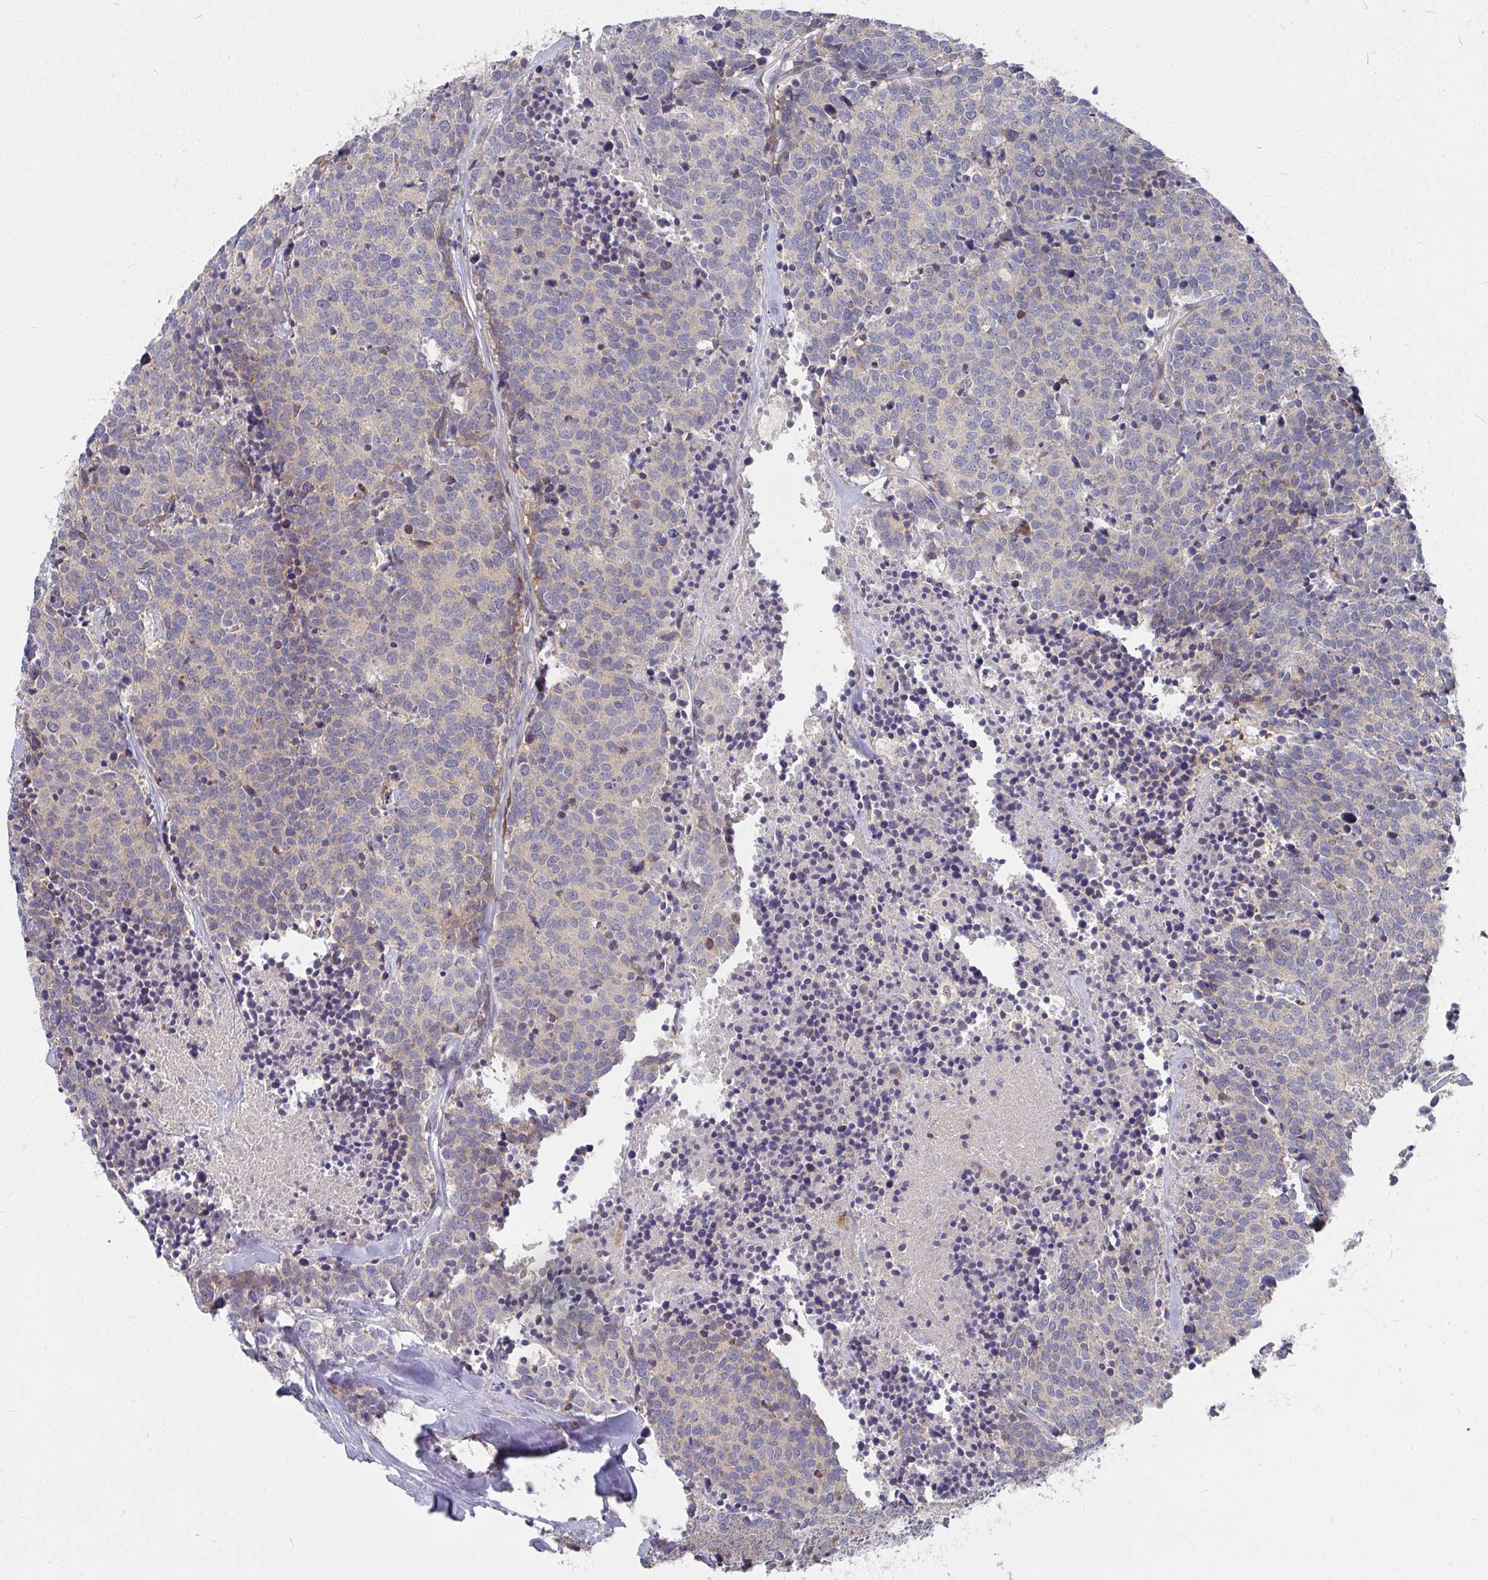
{"staining": {"intensity": "weak", "quantity": "<25%", "location": "cytoplasmic/membranous"}, "tissue": "carcinoid", "cell_type": "Tumor cells", "image_type": "cancer", "snomed": [{"axis": "morphology", "description": "Carcinoid, malignant, NOS"}, {"axis": "topography", "description": "Skin"}], "caption": "Tumor cells show no significant protein staining in malignant carcinoid.", "gene": "RHEBL1", "patient": {"sex": "female", "age": 79}}